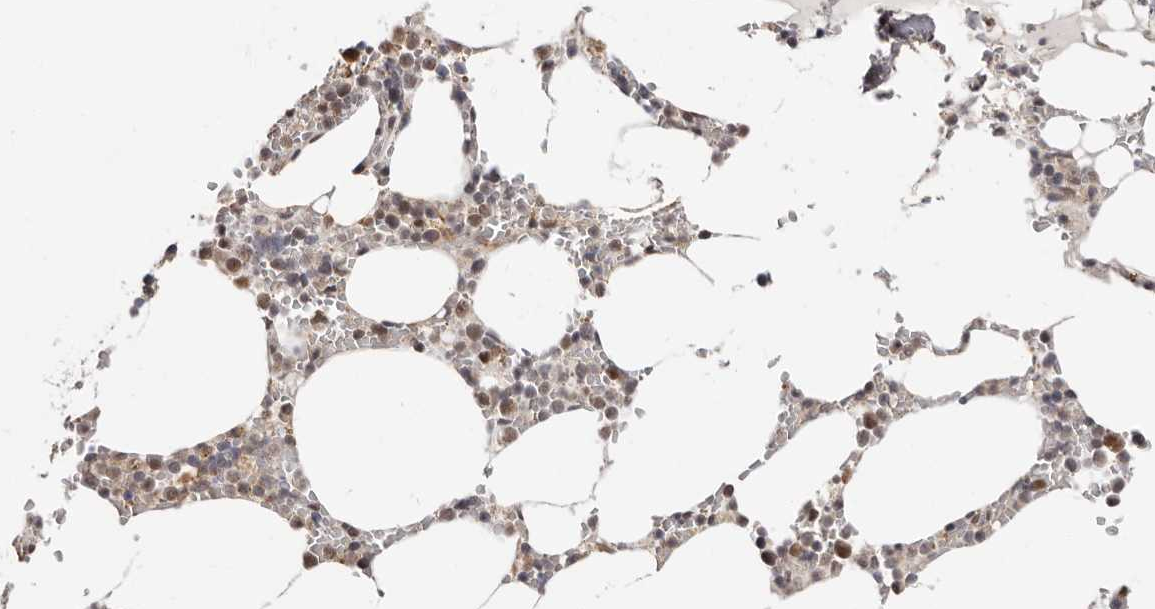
{"staining": {"intensity": "moderate", "quantity": "25%-75%", "location": "cytoplasmic/membranous"}, "tissue": "bone marrow", "cell_type": "Hematopoietic cells", "image_type": "normal", "snomed": [{"axis": "morphology", "description": "Normal tissue, NOS"}, {"axis": "topography", "description": "Bone marrow"}], "caption": "The micrograph shows immunohistochemical staining of benign bone marrow. There is moderate cytoplasmic/membranous staining is appreciated in about 25%-75% of hematopoietic cells.", "gene": "CTNNBL1", "patient": {"sex": "male", "age": 70}}